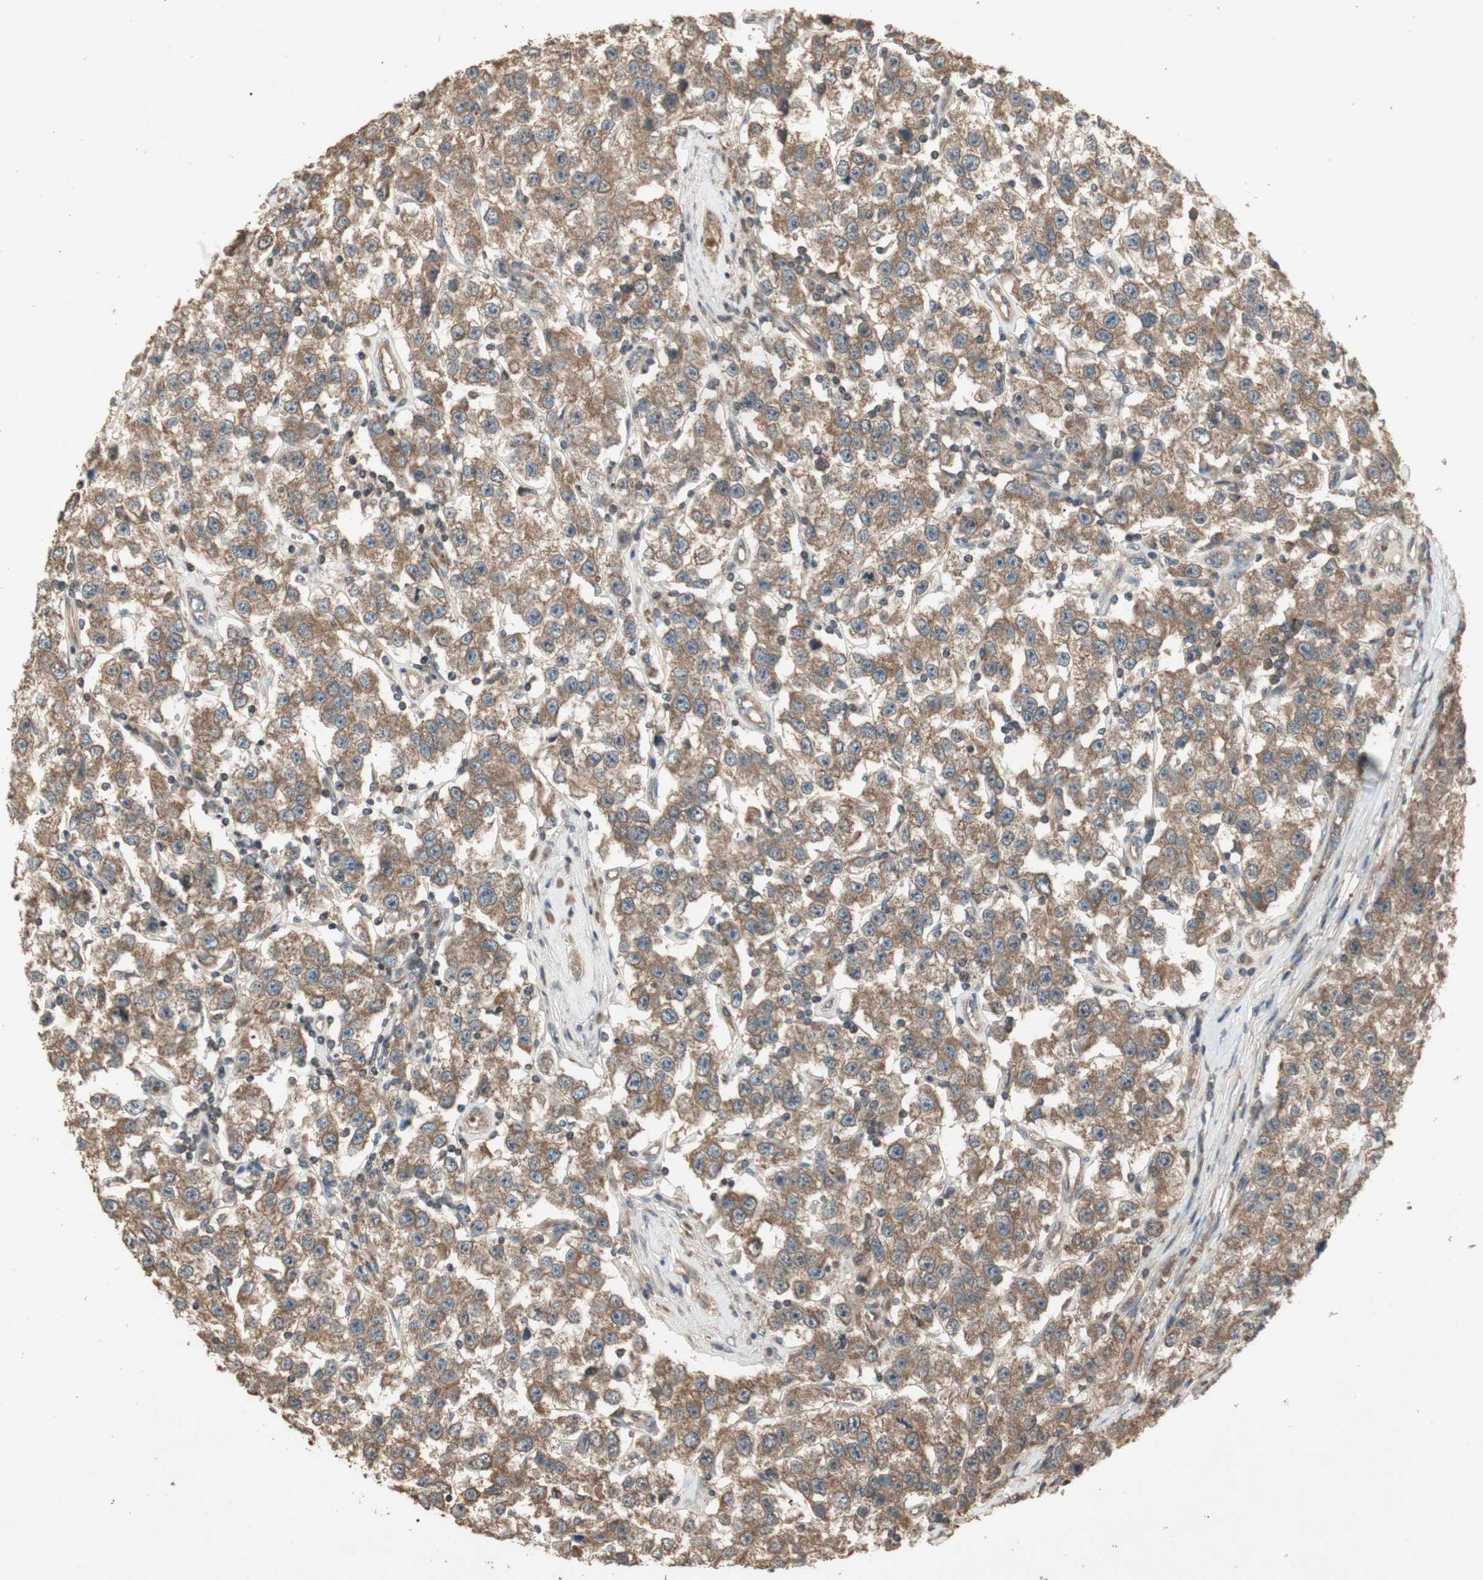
{"staining": {"intensity": "moderate", "quantity": ">75%", "location": "cytoplasmic/membranous"}, "tissue": "testis cancer", "cell_type": "Tumor cells", "image_type": "cancer", "snomed": [{"axis": "morphology", "description": "Seminoma, NOS"}, {"axis": "topography", "description": "Testis"}], "caption": "Testis cancer (seminoma) tissue shows moderate cytoplasmic/membranous expression in about >75% of tumor cells, visualized by immunohistochemistry. The staining was performed using DAB (3,3'-diaminobenzidine) to visualize the protein expression in brown, while the nuclei were stained in blue with hematoxylin (Magnification: 20x).", "gene": "UBAC1", "patient": {"sex": "male", "age": 52}}